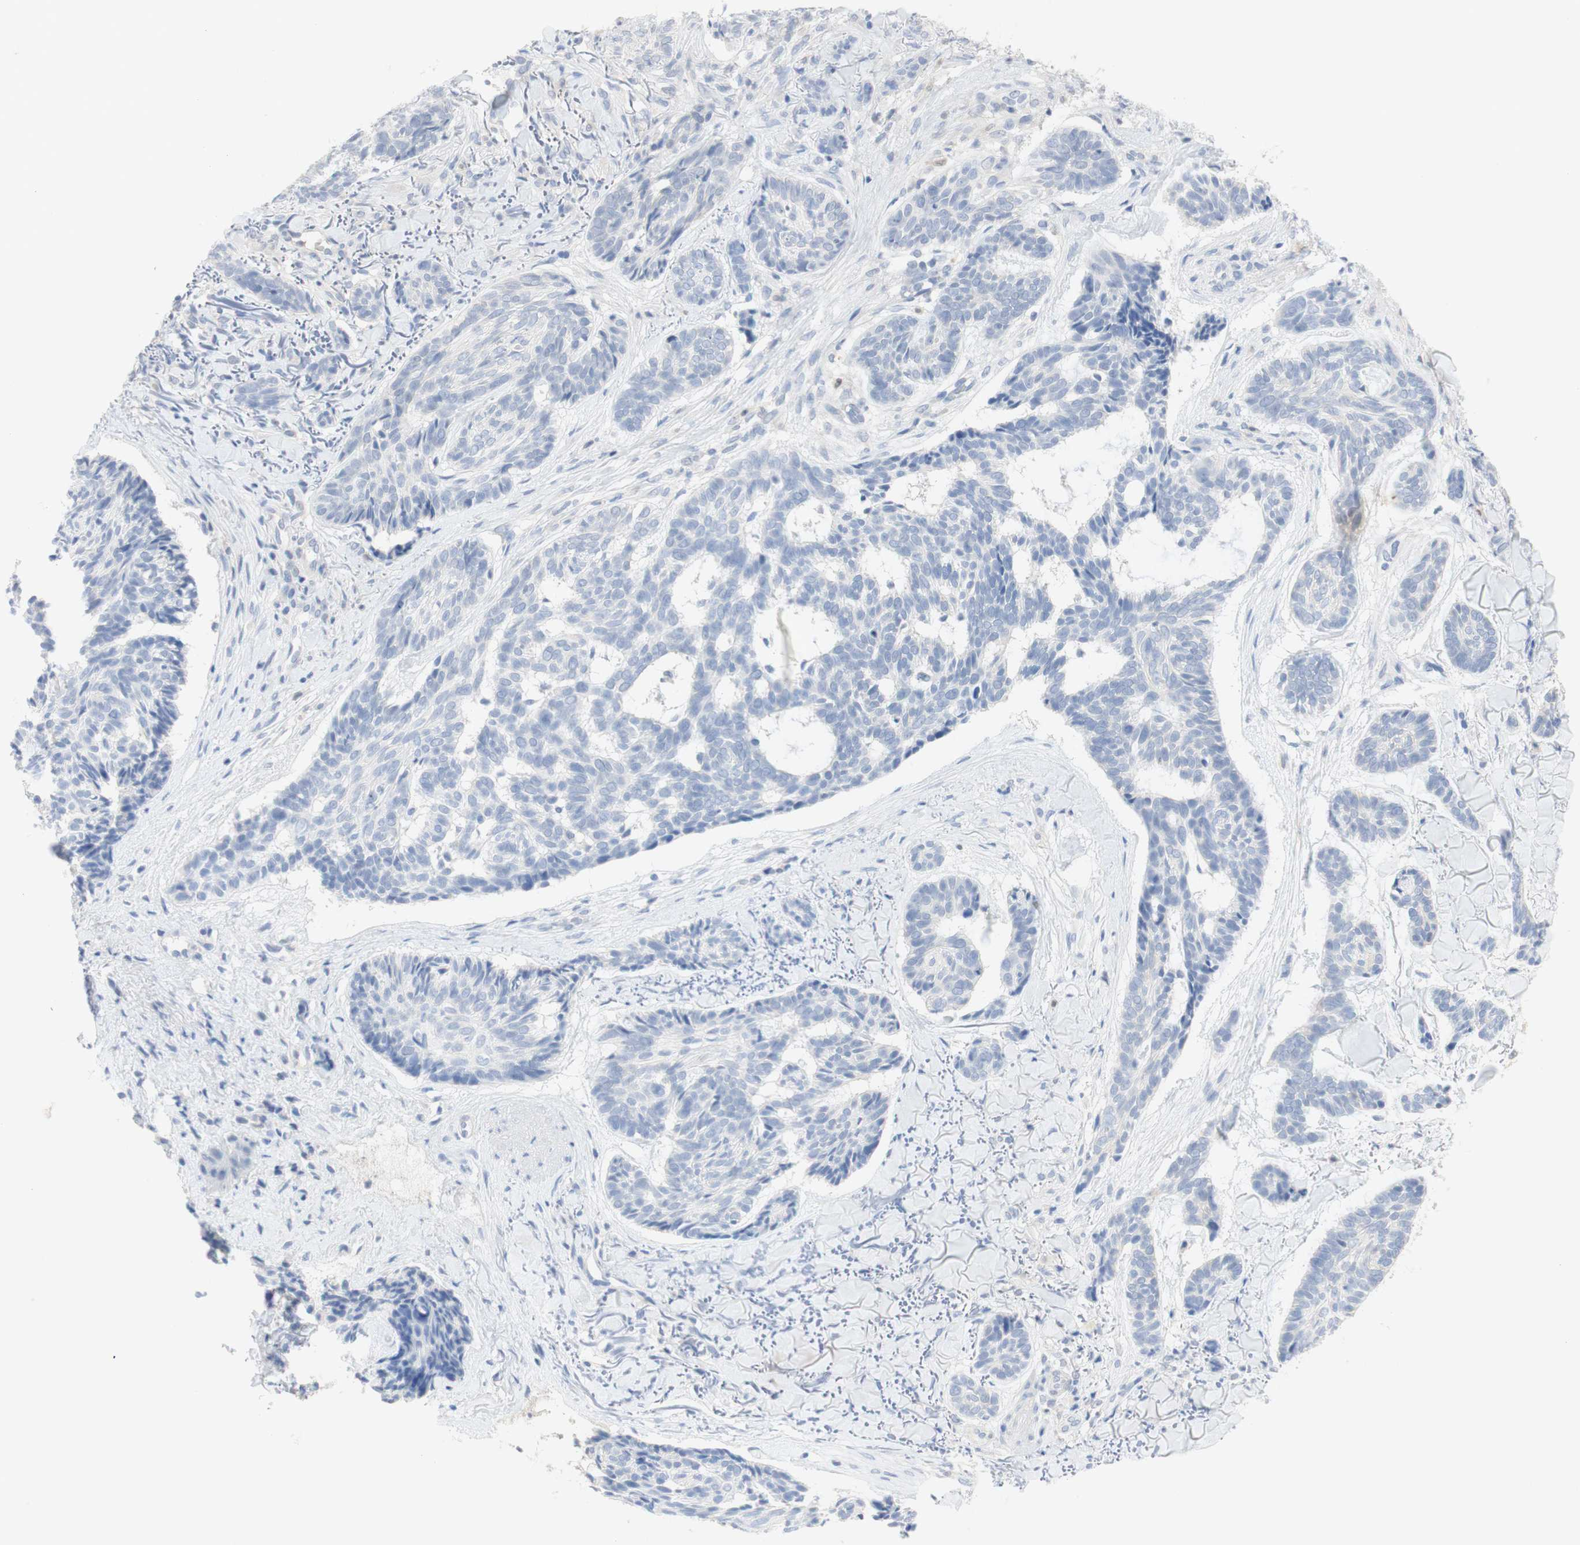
{"staining": {"intensity": "negative", "quantity": "none", "location": "none"}, "tissue": "skin cancer", "cell_type": "Tumor cells", "image_type": "cancer", "snomed": [{"axis": "morphology", "description": "Basal cell carcinoma"}, {"axis": "topography", "description": "Skin"}], "caption": "Tumor cells are negative for brown protein staining in skin cancer. (DAB IHC, high magnification).", "gene": "SELENBP1", "patient": {"sex": "male", "age": 43}}